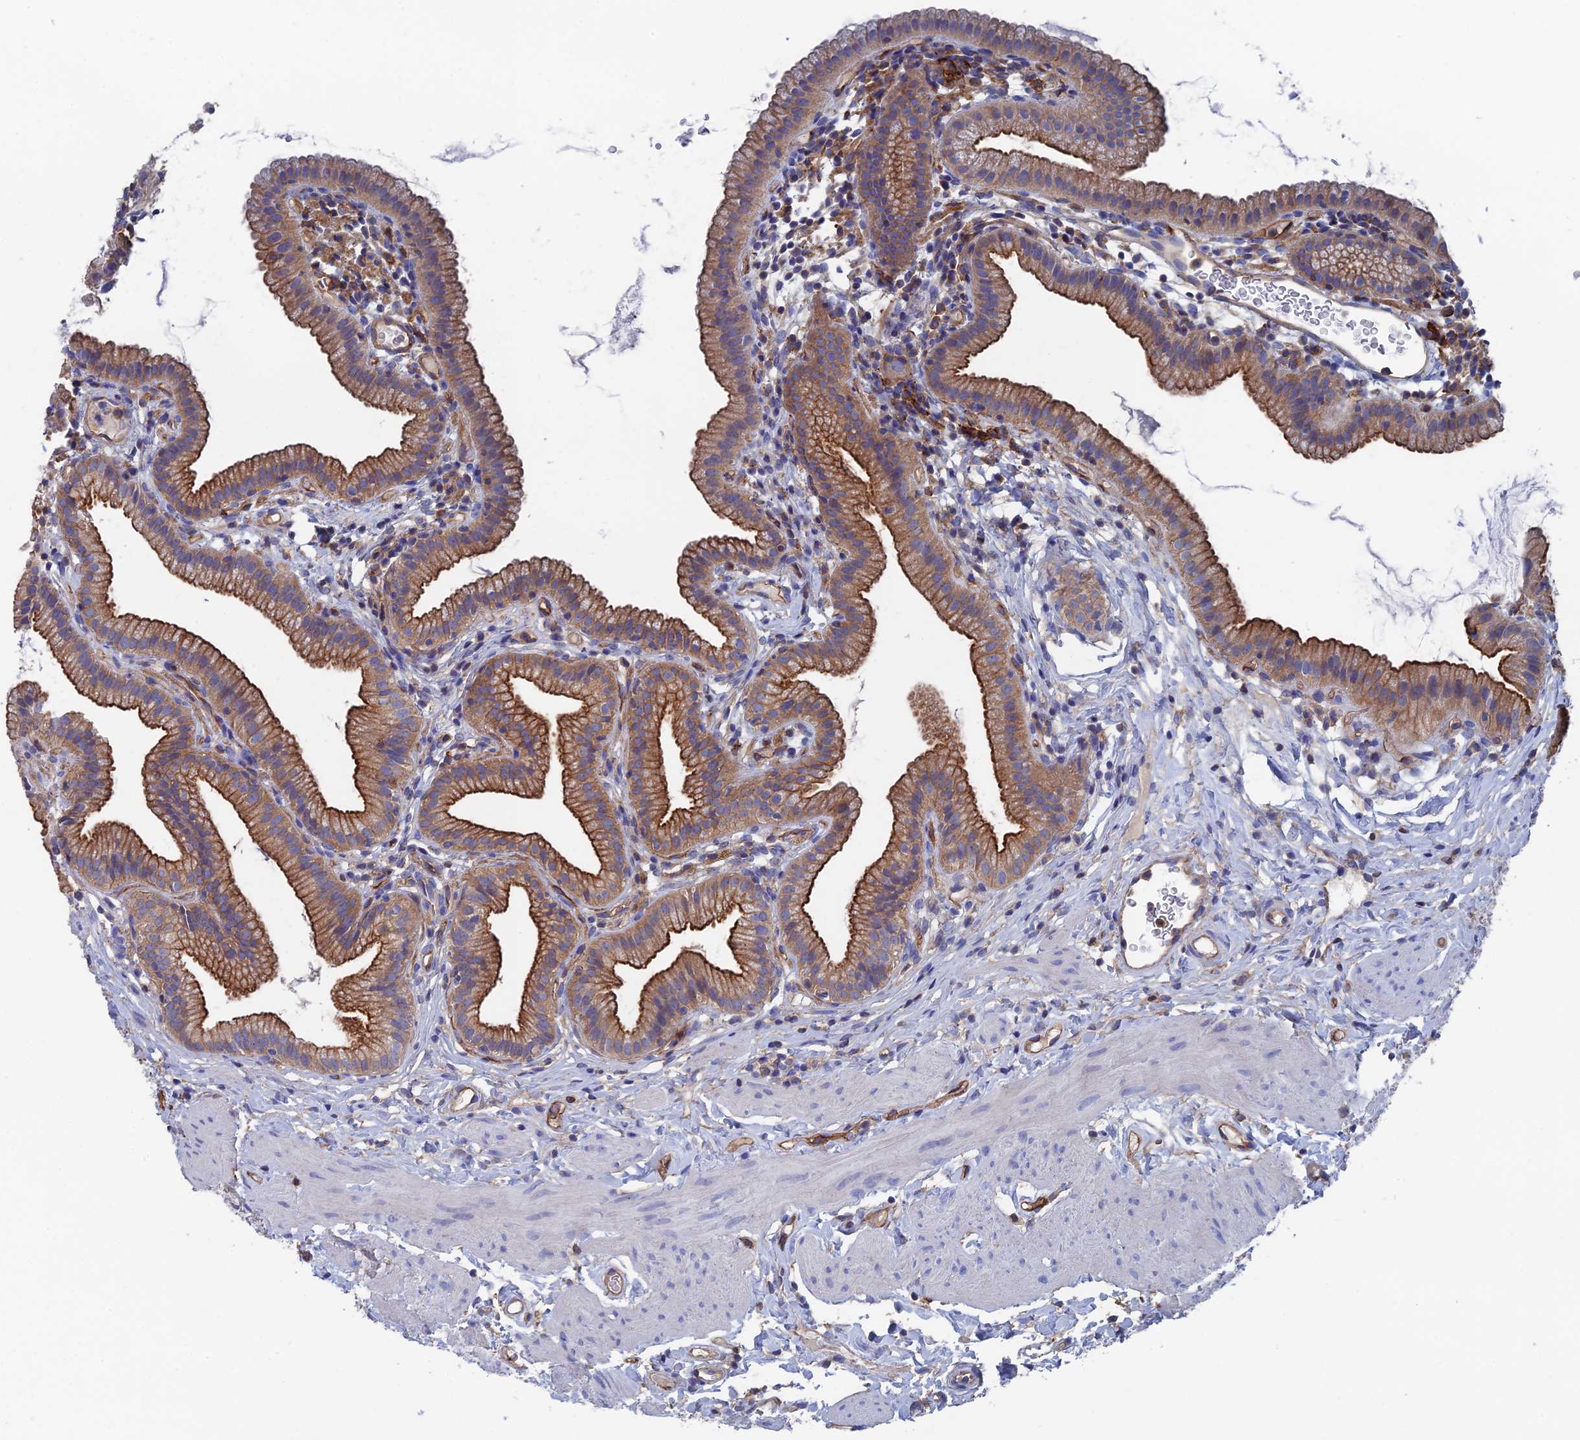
{"staining": {"intensity": "strong", "quantity": "25%-75%", "location": "cytoplasmic/membranous"}, "tissue": "gallbladder", "cell_type": "Glandular cells", "image_type": "normal", "snomed": [{"axis": "morphology", "description": "Normal tissue, NOS"}, {"axis": "topography", "description": "Gallbladder"}], "caption": "High-power microscopy captured an immunohistochemistry image of benign gallbladder, revealing strong cytoplasmic/membranous expression in approximately 25%-75% of glandular cells. The staining was performed using DAB (3,3'-diaminobenzidine) to visualize the protein expression in brown, while the nuclei were stained in blue with hematoxylin (Magnification: 20x).", "gene": "SNX11", "patient": {"sex": "female", "age": 46}}